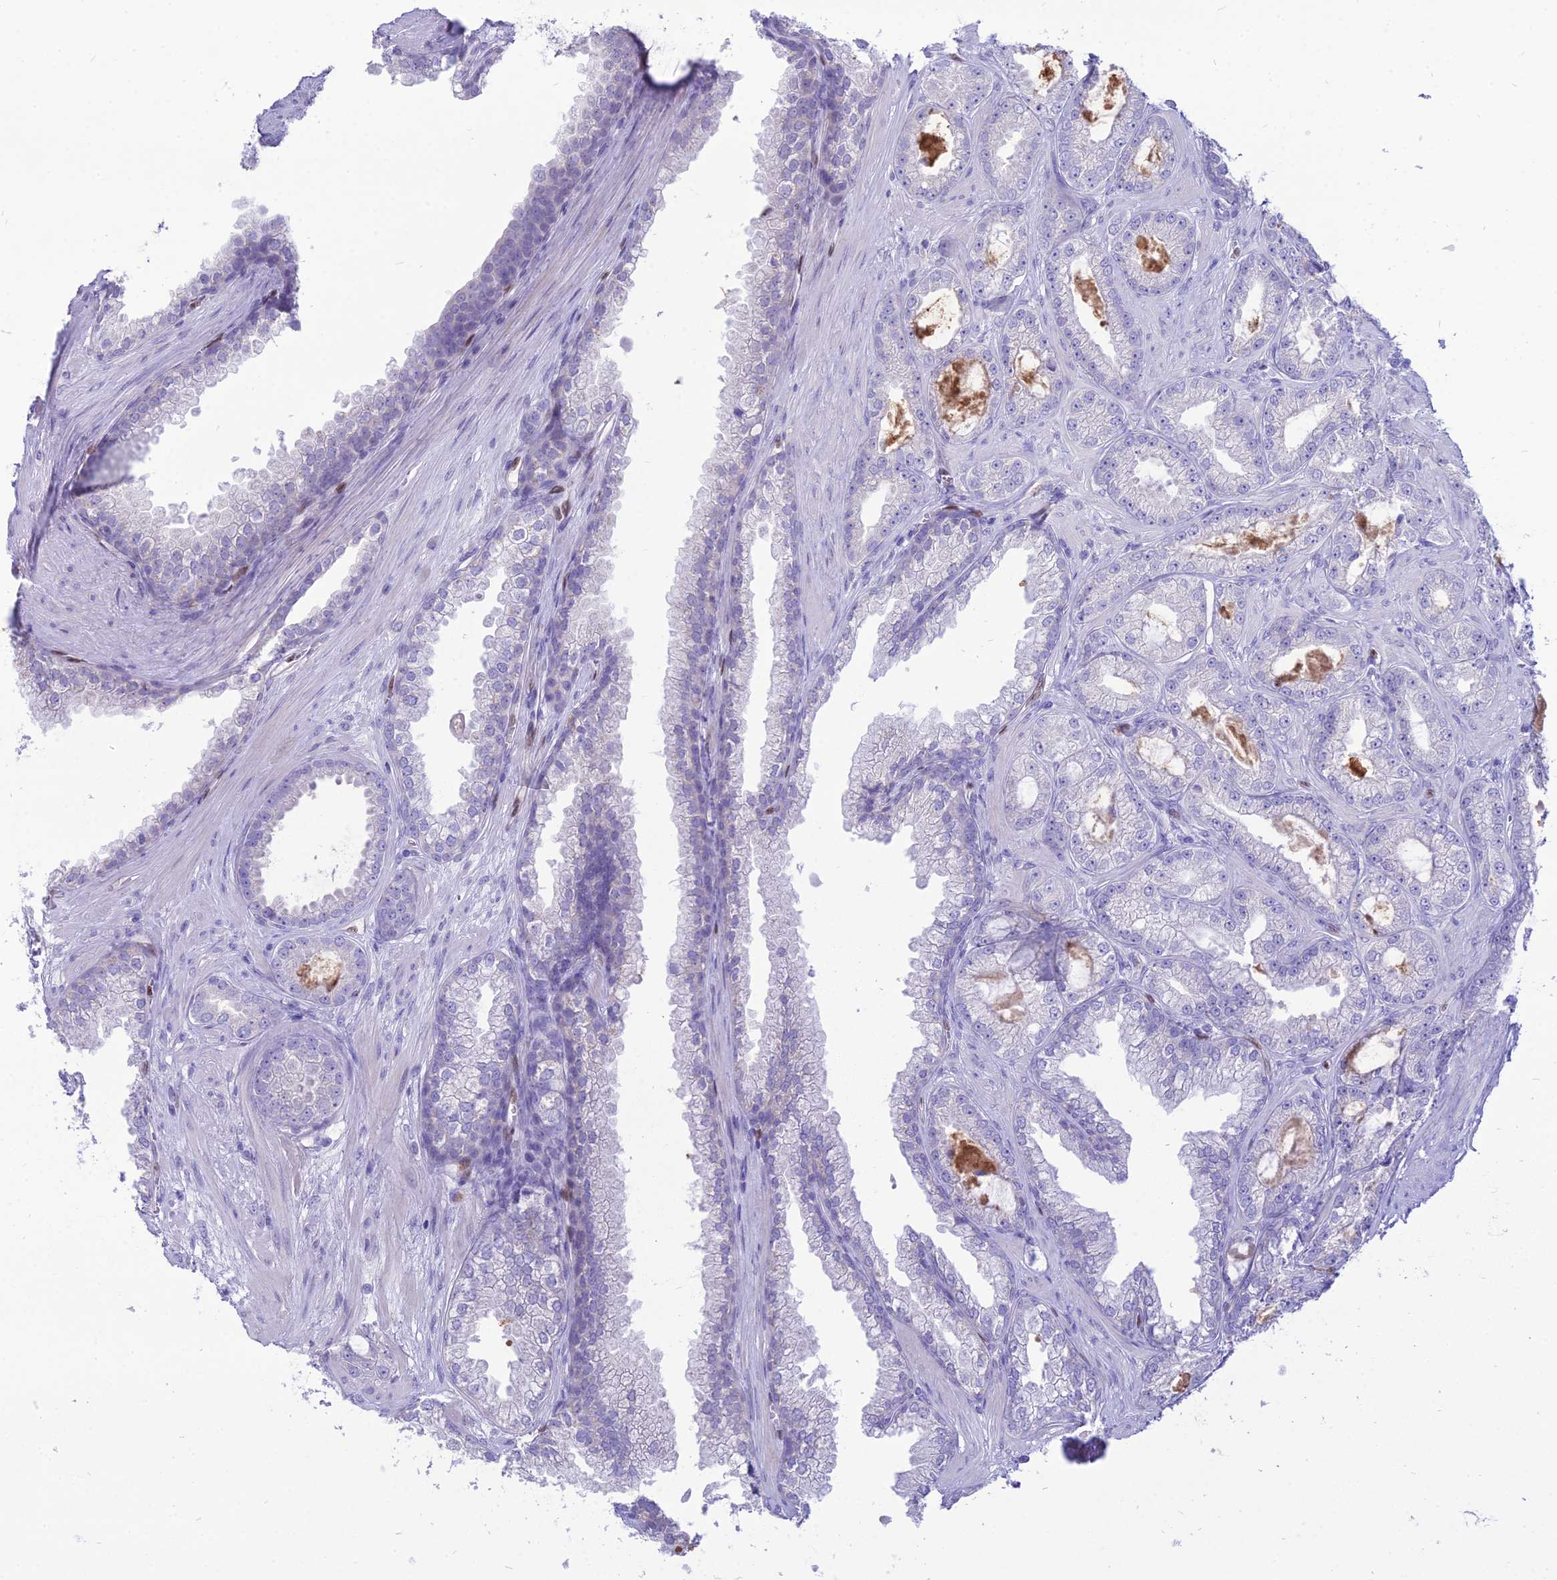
{"staining": {"intensity": "negative", "quantity": "none", "location": "none"}, "tissue": "prostate cancer", "cell_type": "Tumor cells", "image_type": "cancer", "snomed": [{"axis": "morphology", "description": "Adenocarcinoma, Low grade"}, {"axis": "topography", "description": "Prostate"}], "caption": "Immunohistochemistry histopathology image of neoplastic tissue: human prostate cancer (low-grade adenocarcinoma) stained with DAB (3,3'-diaminobenzidine) exhibits no significant protein staining in tumor cells. (Brightfield microscopy of DAB (3,3'-diaminobenzidine) IHC at high magnification).", "gene": "NOVA2", "patient": {"sex": "male", "age": 57}}